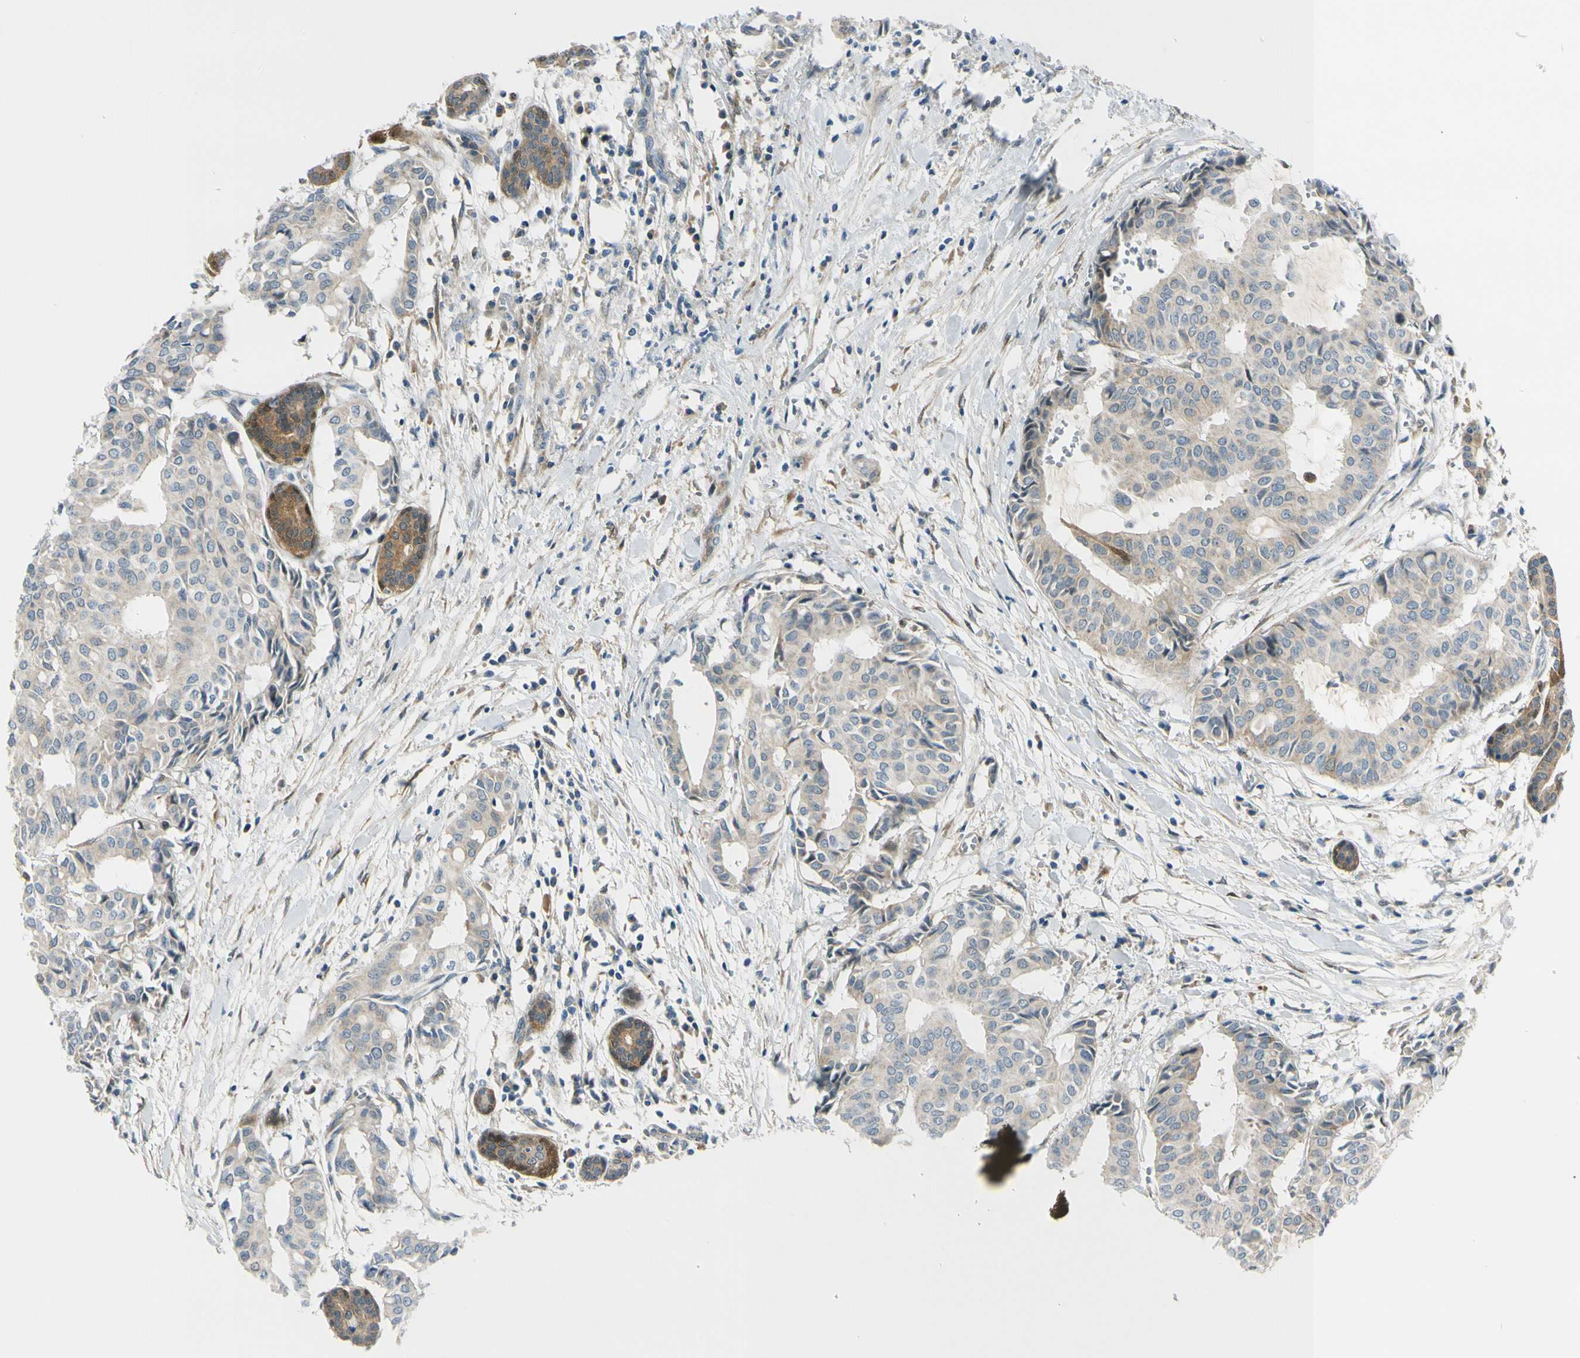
{"staining": {"intensity": "moderate", "quantity": "25%-75%", "location": "cytoplasmic/membranous"}, "tissue": "head and neck cancer", "cell_type": "Tumor cells", "image_type": "cancer", "snomed": [{"axis": "morphology", "description": "Adenocarcinoma, NOS"}, {"axis": "topography", "description": "Salivary gland"}, {"axis": "topography", "description": "Head-Neck"}], "caption": "Moderate cytoplasmic/membranous staining for a protein is present in approximately 25%-75% of tumor cells of head and neck cancer (adenocarcinoma) using immunohistochemistry.", "gene": "FHL2", "patient": {"sex": "female", "age": 59}}